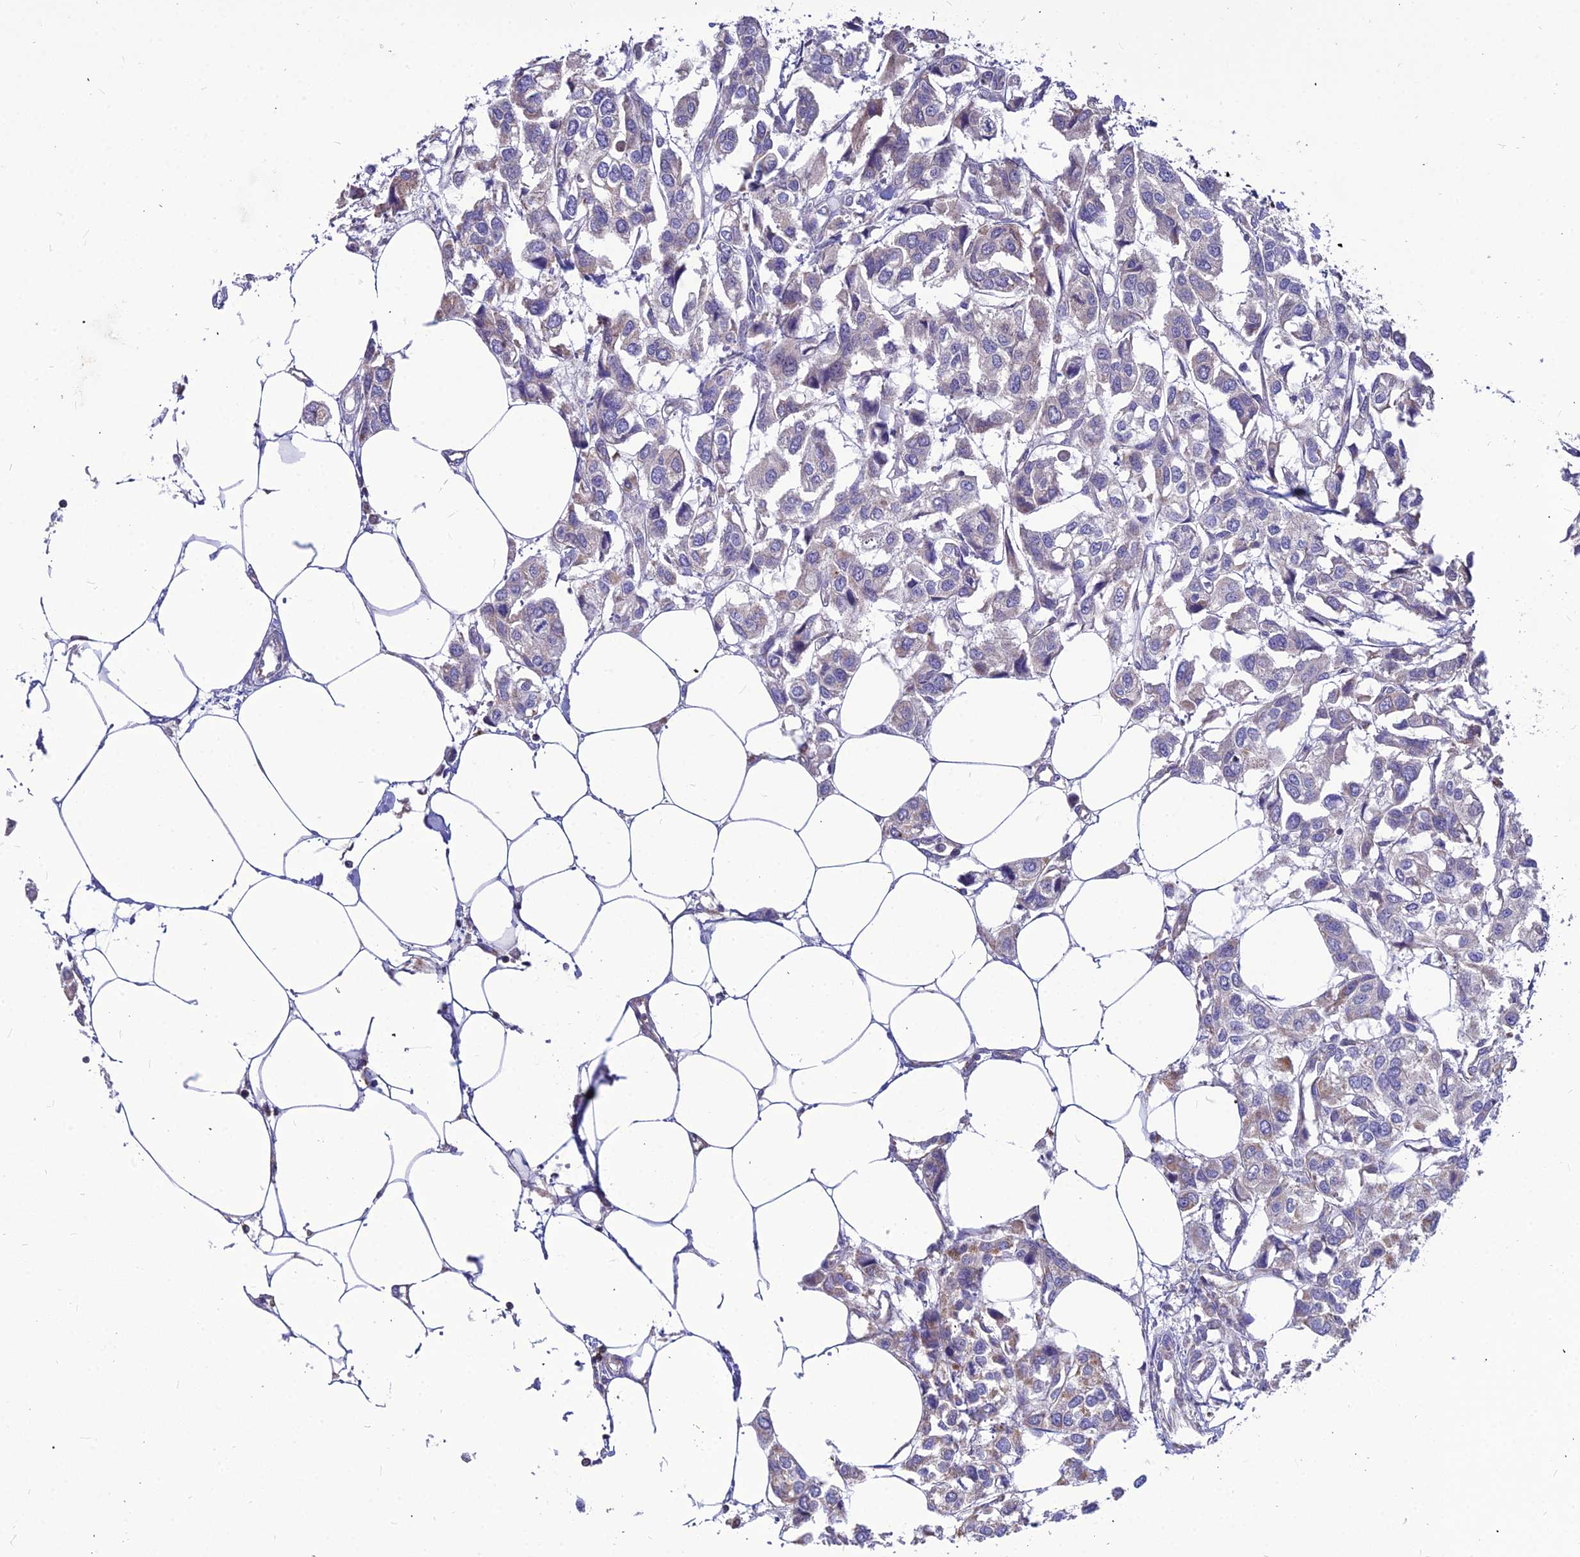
{"staining": {"intensity": "negative", "quantity": "none", "location": "none"}, "tissue": "urothelial cancer", "cell_type": "Tumor cells", "image_type": "cancer", "snomed": [{"axis": "morphology", "description": "Urothelial carcinoma, High grade"}, {"axis": "topography", "description": "Urinary bladder"}], "caption": "Immunohistochemistry (IHC) micrograph of neoplastic tissue: human urothelial carcinoma (high-grade) stained with DAB (3,3'-diaminobenzidine) demonstrates no significant protein positivity in tumor cells.", "gene": "ASPHD1", "patient": {"sex": "male", "age": 67}}